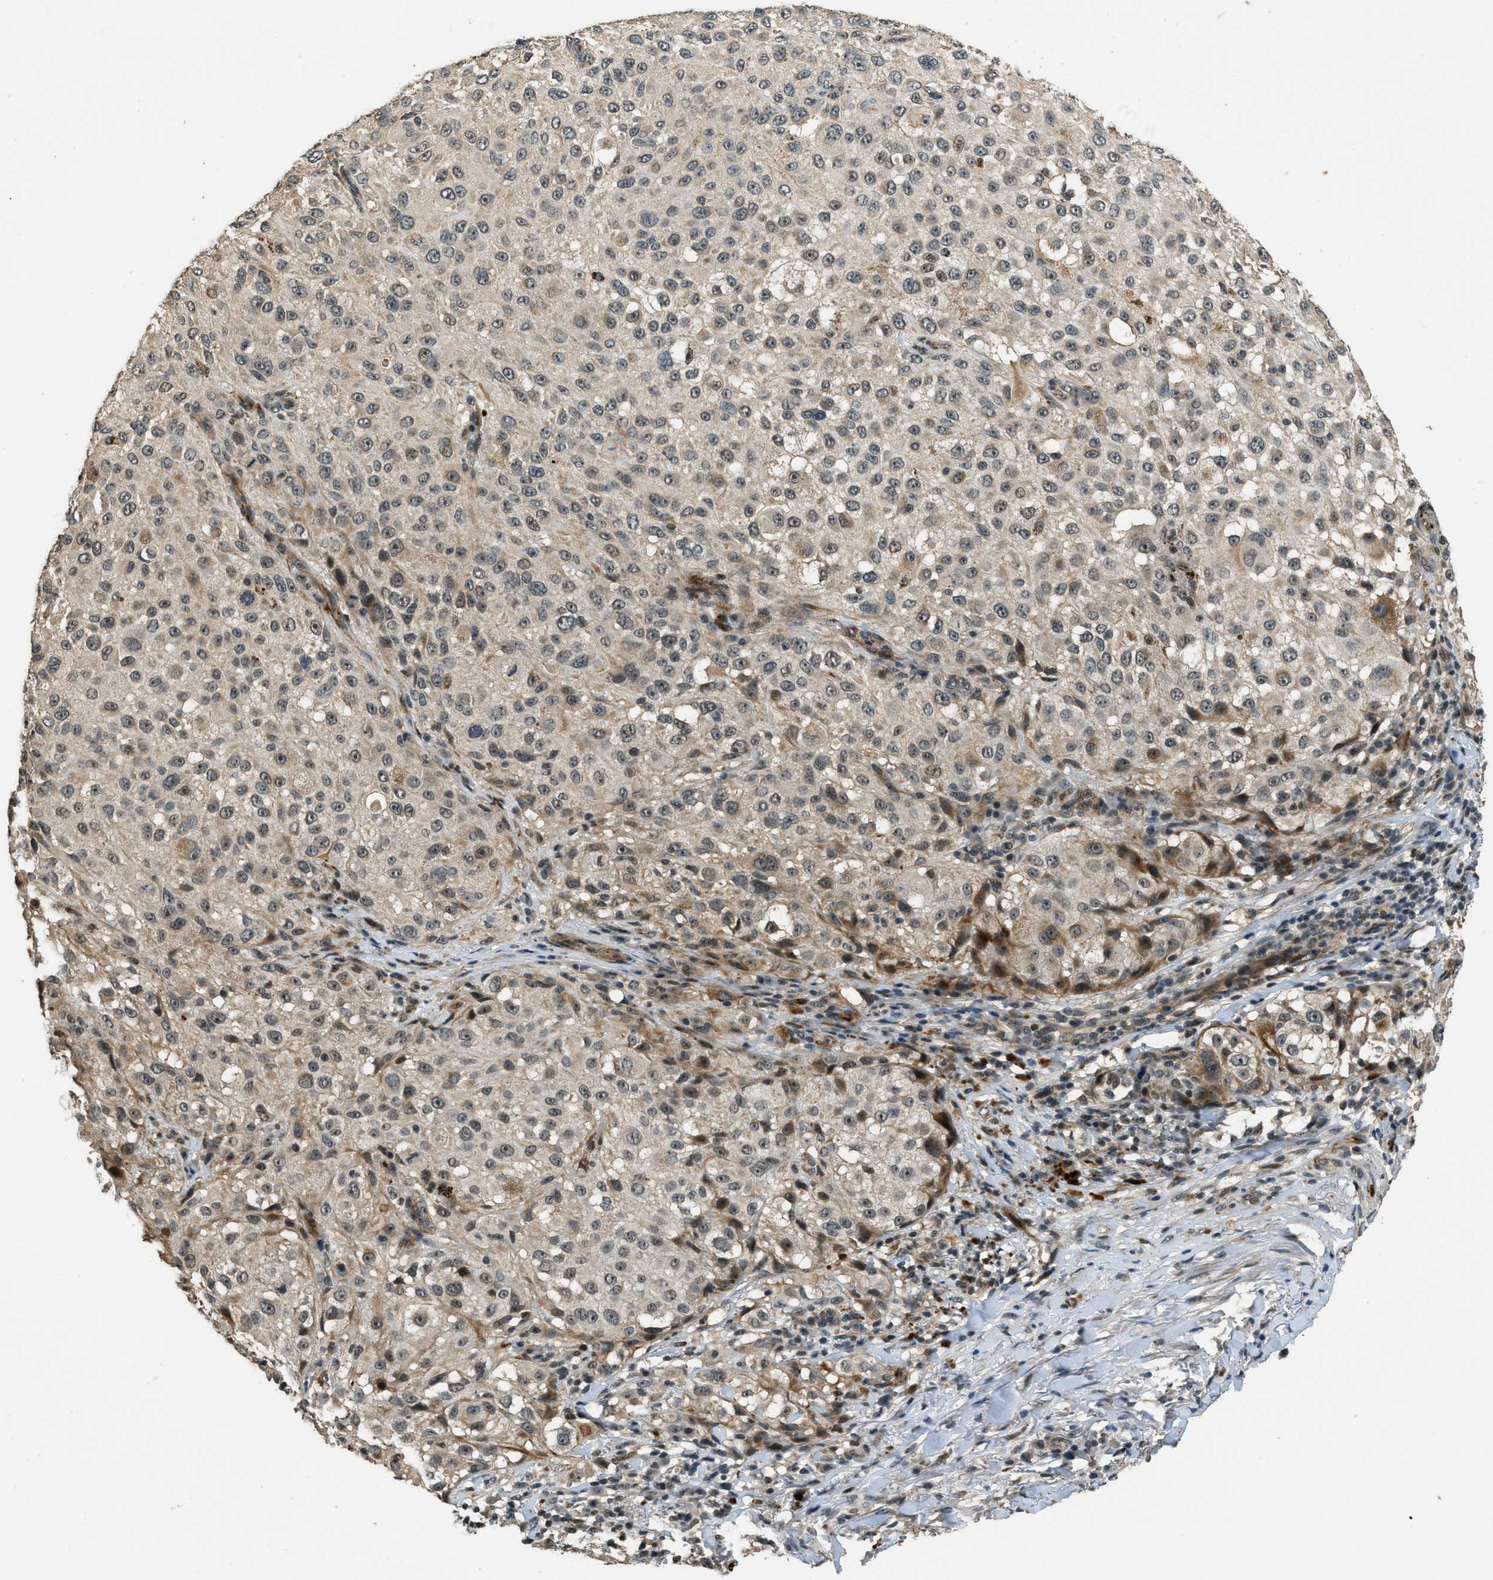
{"staining": {"intensity": "weak", "quantity": "25%-75%", "location": "nuclear"}, "tissue": "melanoma", "cell_type": "Tumor cells", "image_type": "cancer", "snomed": [{"axis": "morphology", "description": "Necrosis, NOS"}, {"axis": "morphology", "description": "Malignant melanoma, NOS"}, {"axis": "topography", "description": "Skin"}], "caption": "About 25%-75% of tumor cells in melanoma display weak nuclear protein staining as visualized by brown immunohistochemical staining.", "gene": "MED21", "patient": {"sex": "female", "age": 87}}